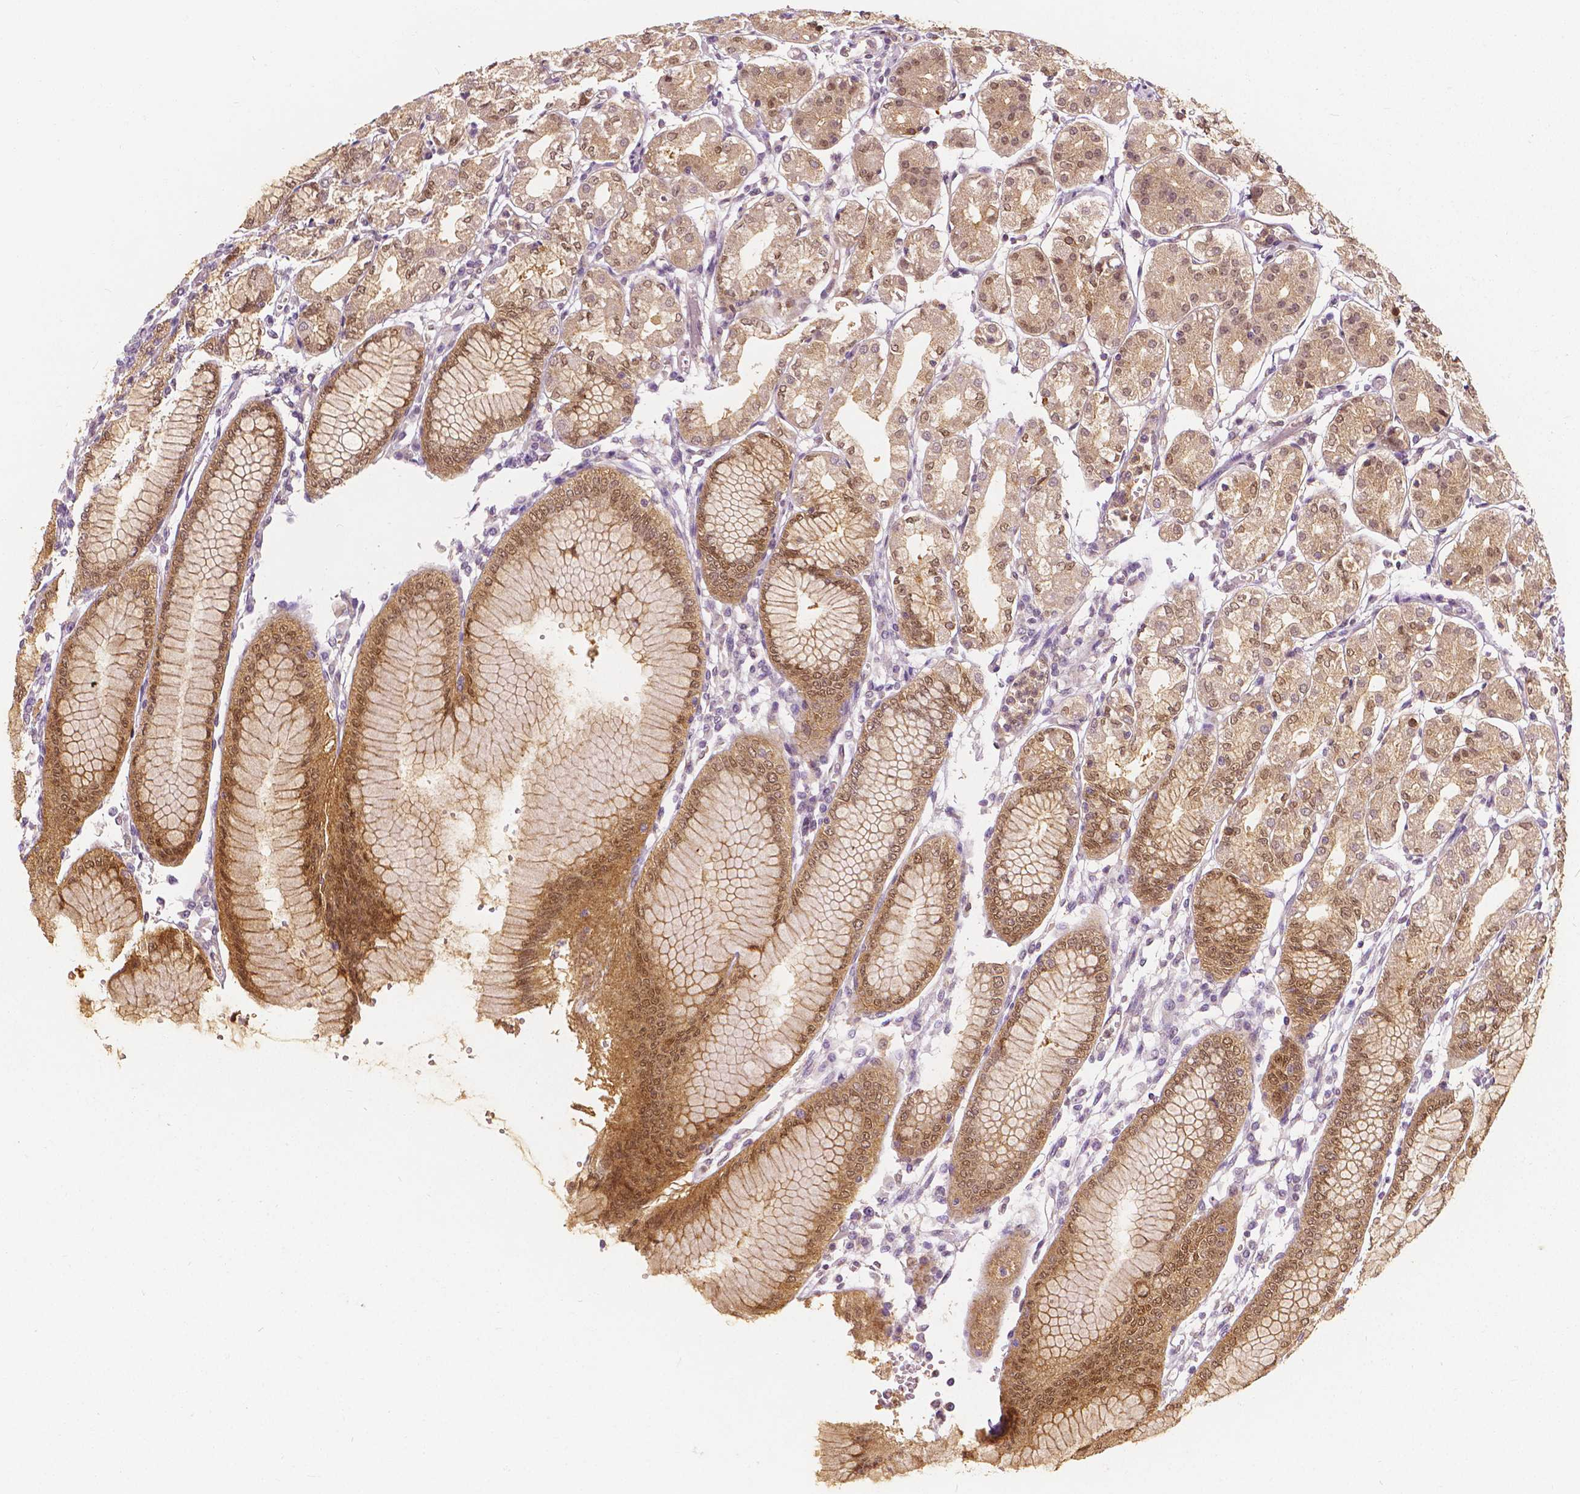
{"staining": {"intensity": "strong", "quantity": ">75%", "location": "cytoplasmic/membranous,nuclear"}, "tissue": "stomach", "cell_type": "Glandular cells", "image_type": "normal", "snomed": [{"axis": "morphology", "description": "Normal tissue, NOS"}, {"axis": "topography", "description": "Skeletal muscle"}, {"axis": "topography", "description": "Stomach"}], "caption": "Immunohistochemical staining of normal stomach displays strong cytoplasmic/membranous,nuclear protein staining in about >75% of glandular cells. (Stains: DAB (3,3'-diaminobenzidine) in brown, nuclei in blue, Microscopy: brightfield microscopy at high magnification).", "gene": "NAPRT", "patient": {"sex": "female", "age": 57}}